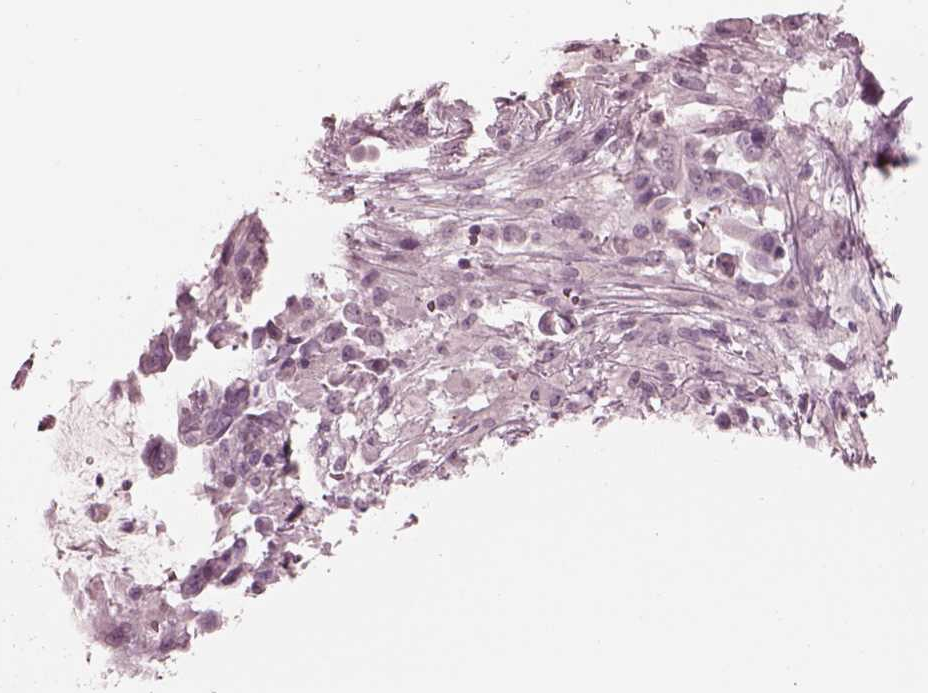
{"staining": {"intensity": "negative", "quantity": "none", "location": "none"}, "tissue": "pancreatic cancer", "cell_type": "Tumor cells", "image_type": "cancer", "snomed": [{"axis": "morphology", "description": "Adenocarcinoma, NOS"}, {"axis": "topography", "description": "Pancreas"}], "caption": "Immunohistochemistry (IHC) photomicrograph of human pancreatic adenocarcinoma stained for a protein (brown), which displays no staining in tumor cells. (DAB immunohistochemistry, high magnification).", "gene": "GARIN4", "patient": {"sex": "male", "age": 61}}